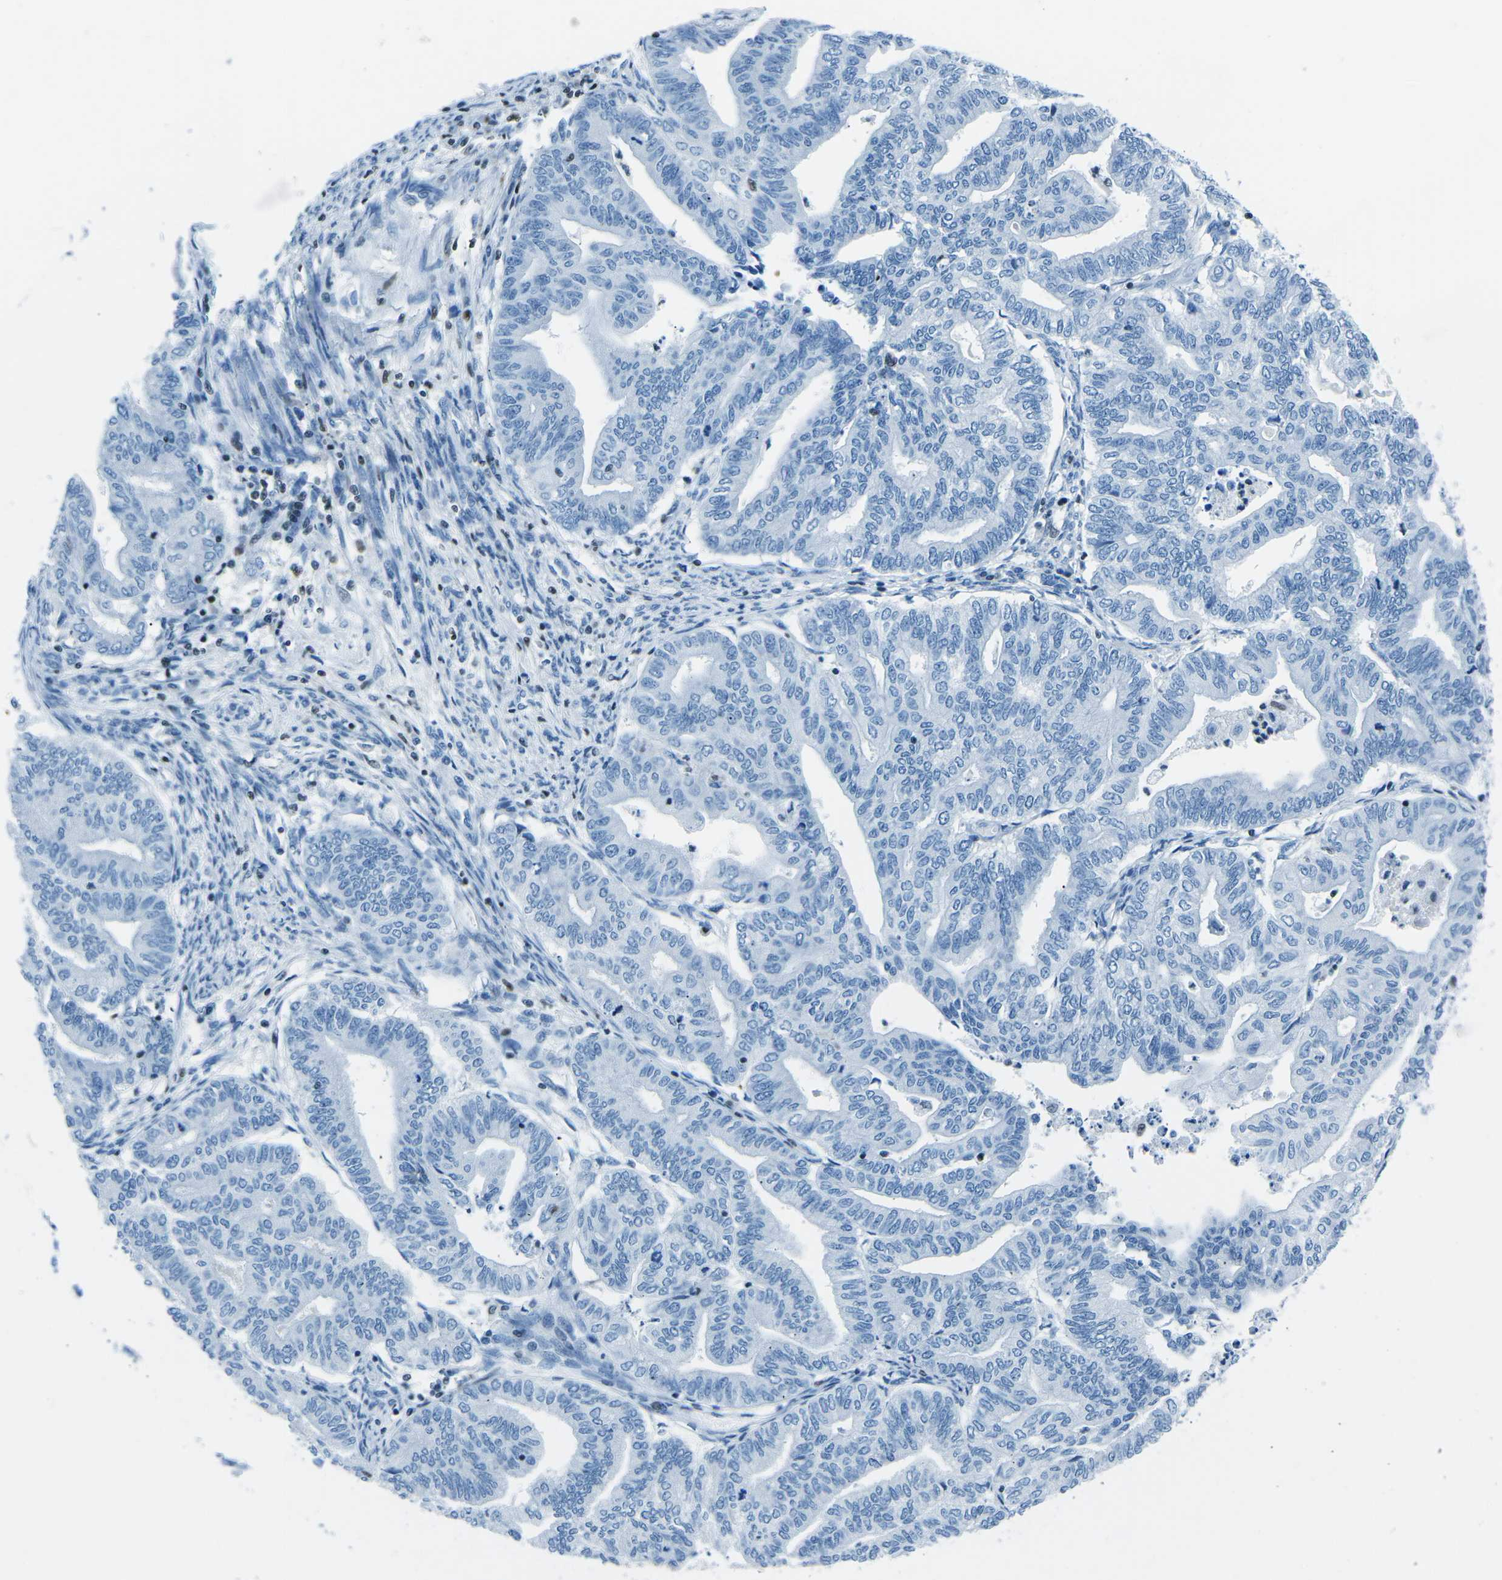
{"staining": {"intensity": "negative", "quantity": "none", "location": "none"}, "tissue": "endometrial cancer", "cell_type": "Tumor cells", "image_type": "cancer", "snomed": [{"axis": "morphology", "description": "Adenocarcinoma, NOS"}, {"axis": "topography", "description": "Endometrium"}], "caption": "Tumor cells show no significant protein expression in endometrial adenocarcinoma. Nuclei are stained in blue.", "gene": "CELF2", "patient": {"sex": "female", "age": 79}}